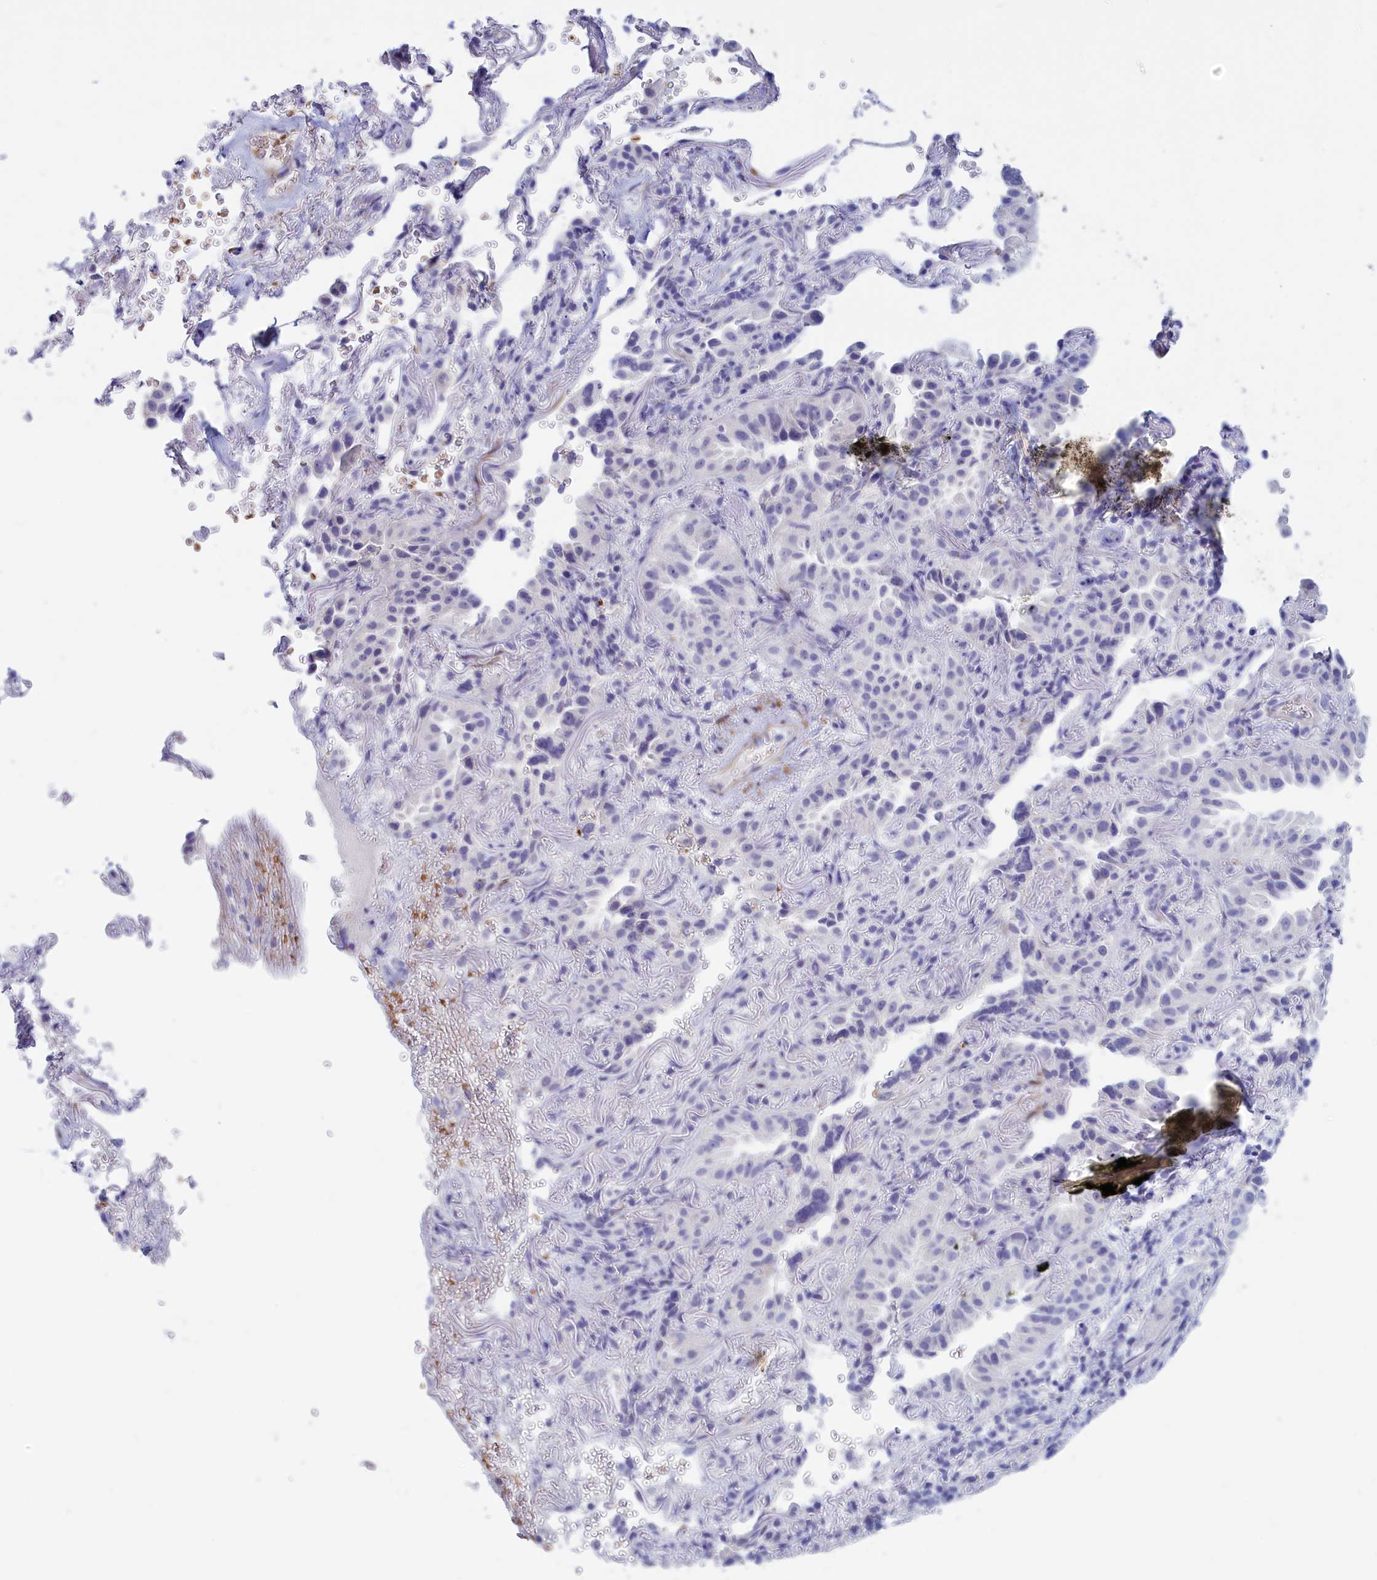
{"staining": {"intensity": "negative", "quantity": "none", "location": "none"}, "tissue": "lung cancer", "cell_type": "Tumor cells", "image_type": "cancer", "snomed": [{"axis": "morphology", "description": "Adenocarcinoma, NOS"}, {"axis": "topography", "description": "Lung"}], "caption": "Micrograph shows no protein staining in tumor cells of adenocarcinoma (lung) tissue. Brightfield microscopy of immunohistochemistry stained with DAB (brown) and hematoxylin (blue), captured at high magnification.", "gene": "GAPDHS", "patient": {"sex": "female", "age": 69}}